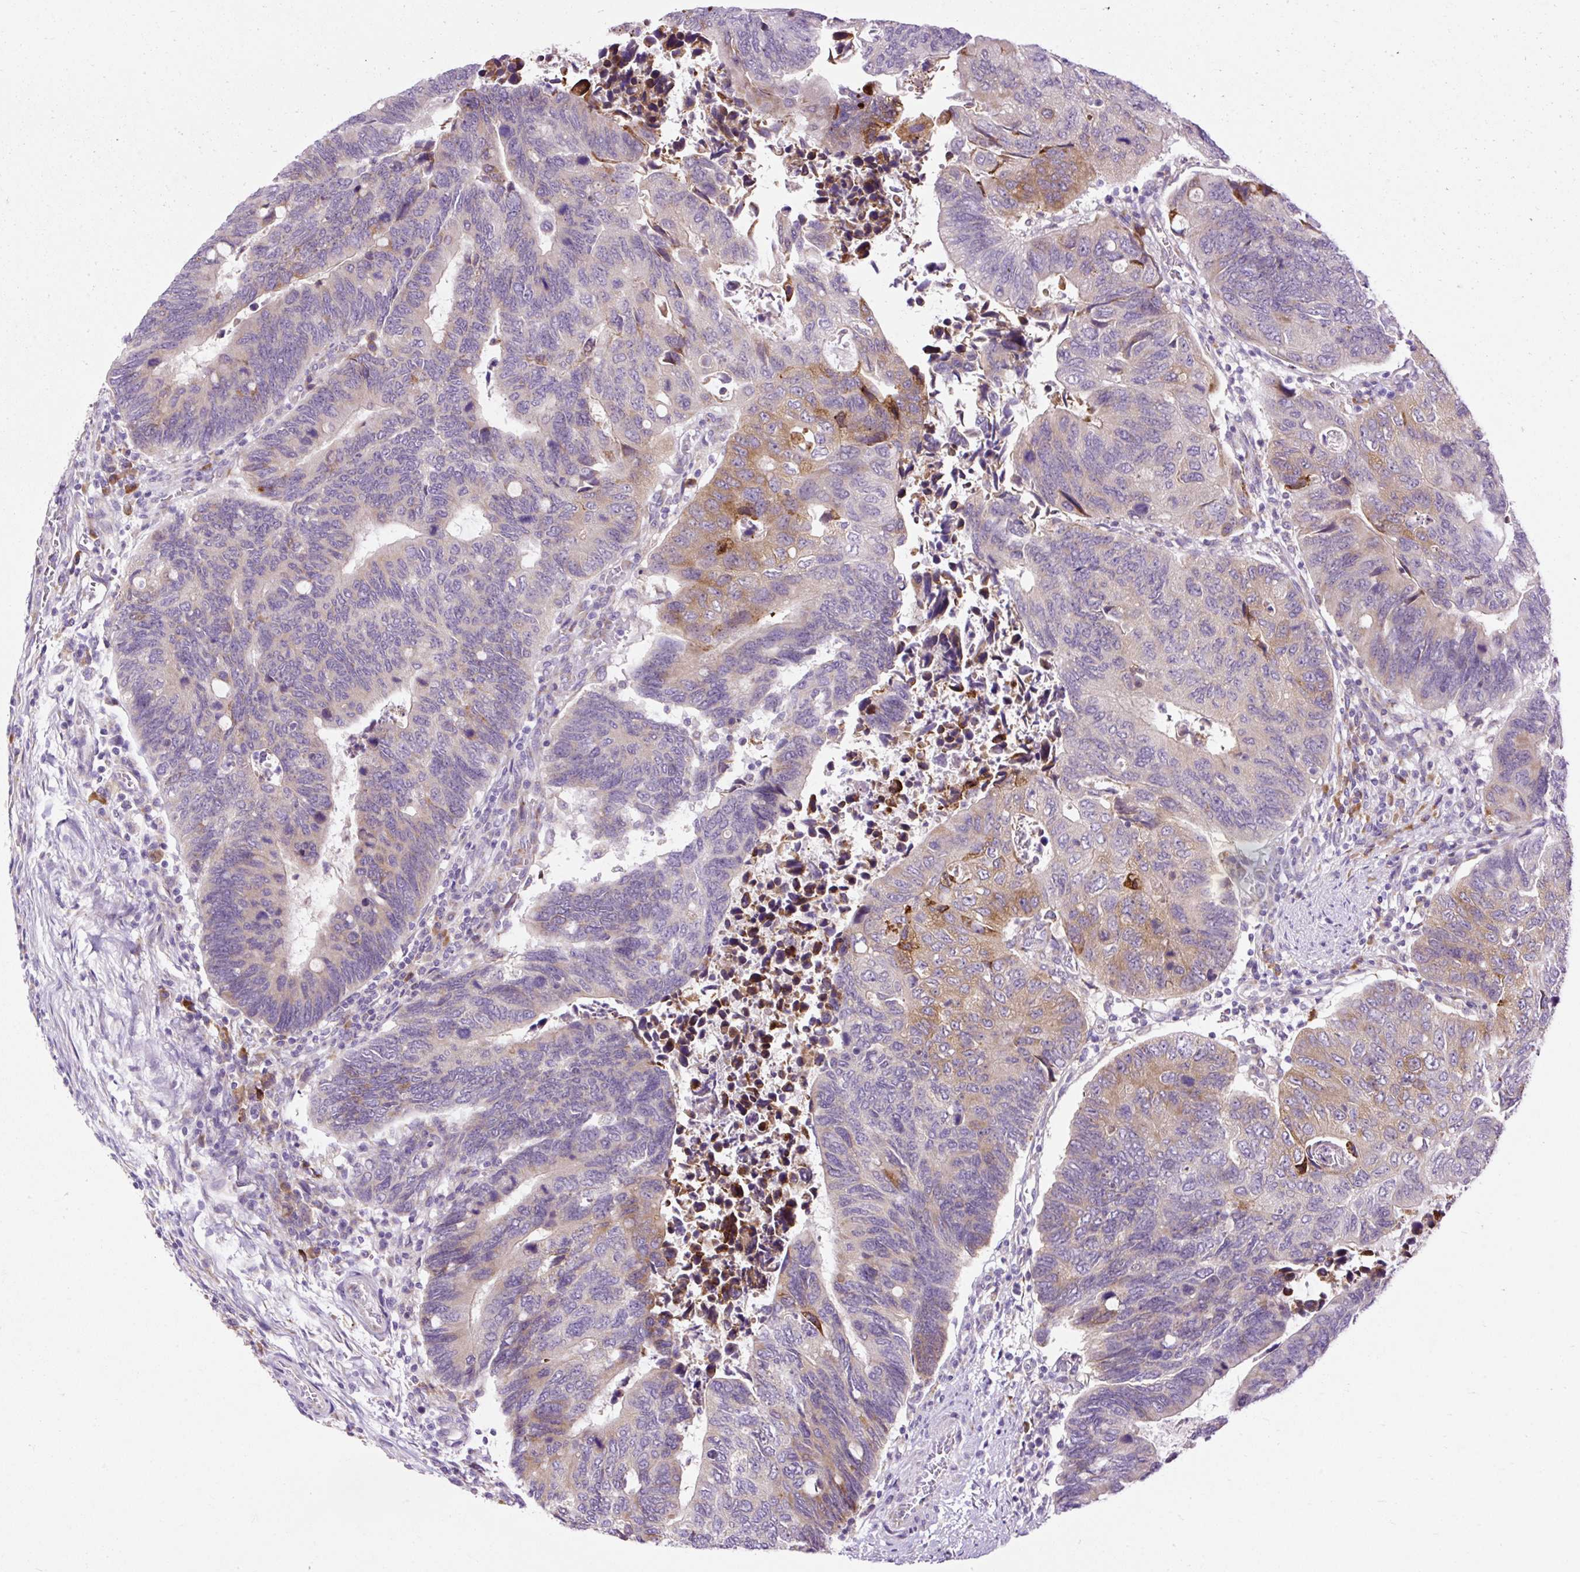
{"staining": {"intensity": "moderate", "quantity": "<25%", "location": "cytoplasmic/membranous"}, "tissue": "colorectal cancer", "cell_type": "Tumor cells", "image_type": "cancer", "snomed": [{"axis": "morphology", "description": "Adenocarcinoma, NOS"}, {"axis": "topography", "description": "Colon"}], "caption": "Protein expression analysis of human colorectal adenocarcinoma reveals moderate cytoplasmic/membranous positivity in approximately <25% of tumor cells.", "gene": "FMC1", "patient": {"sex": "male", "age": 87}}